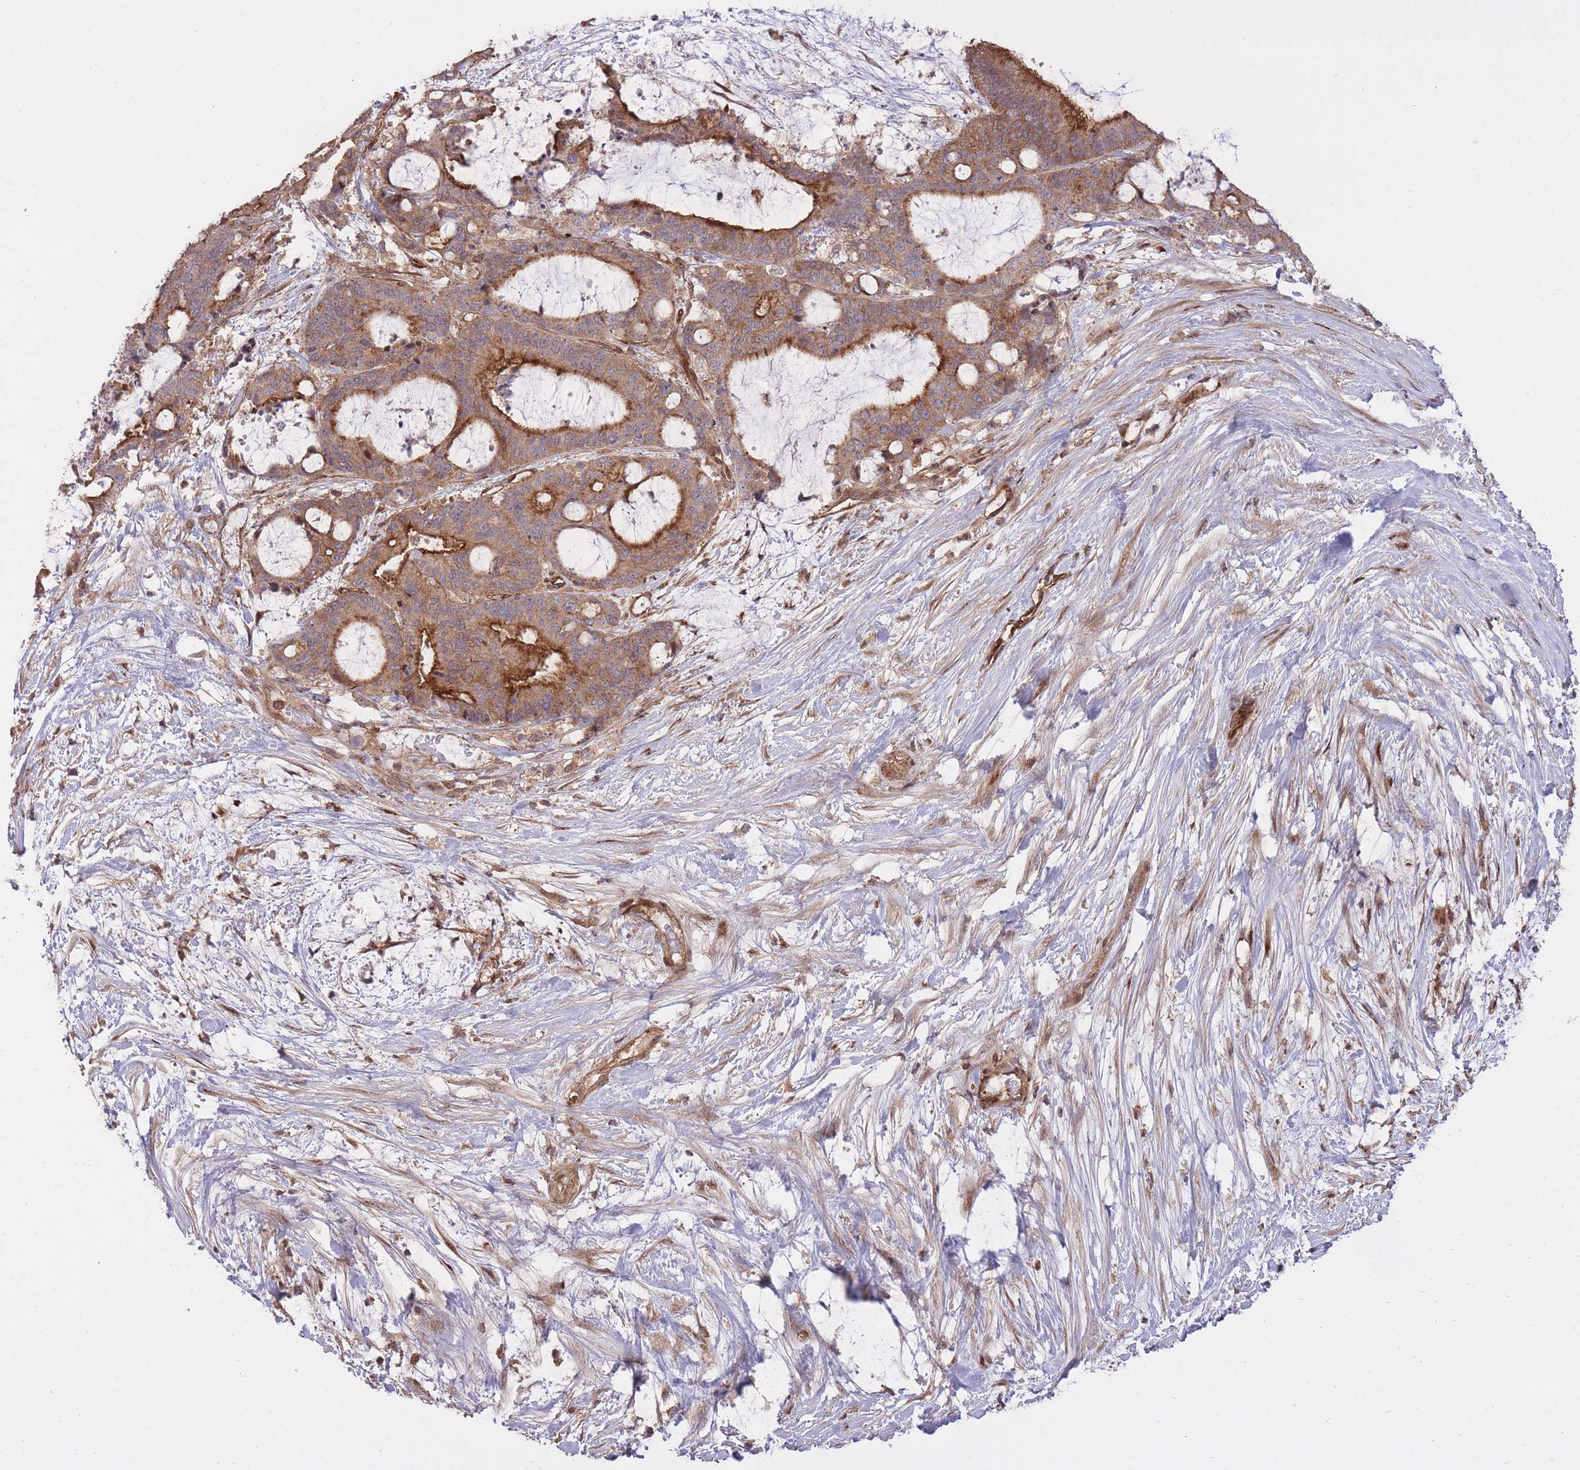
{"staining": {"intensity": "strong", "quantity": "25%-75%", "location": "cytoplasmic/membranous"}, "tissue": "liver cancer", "cell_type": "Tumor cells", "image_type": "cancer", "snomed": [{"axis": "morphology", "description": "Normal tissue, NOS"}, {"axis": "morphology", "description": "Cholangiocarcinoma"}, {"axis": "topography", "description": "Liver"}, {"axis": "topography", "description": "Peripheral nerve tissue"}], "caption": "Human liver cancer stained with a brown dye displays strong cytoplasmic/membranous positive staining in about 25%-75% of tumor cells.", "gene": "PLD1", "patient": {"sex": "female", "age": 73}}